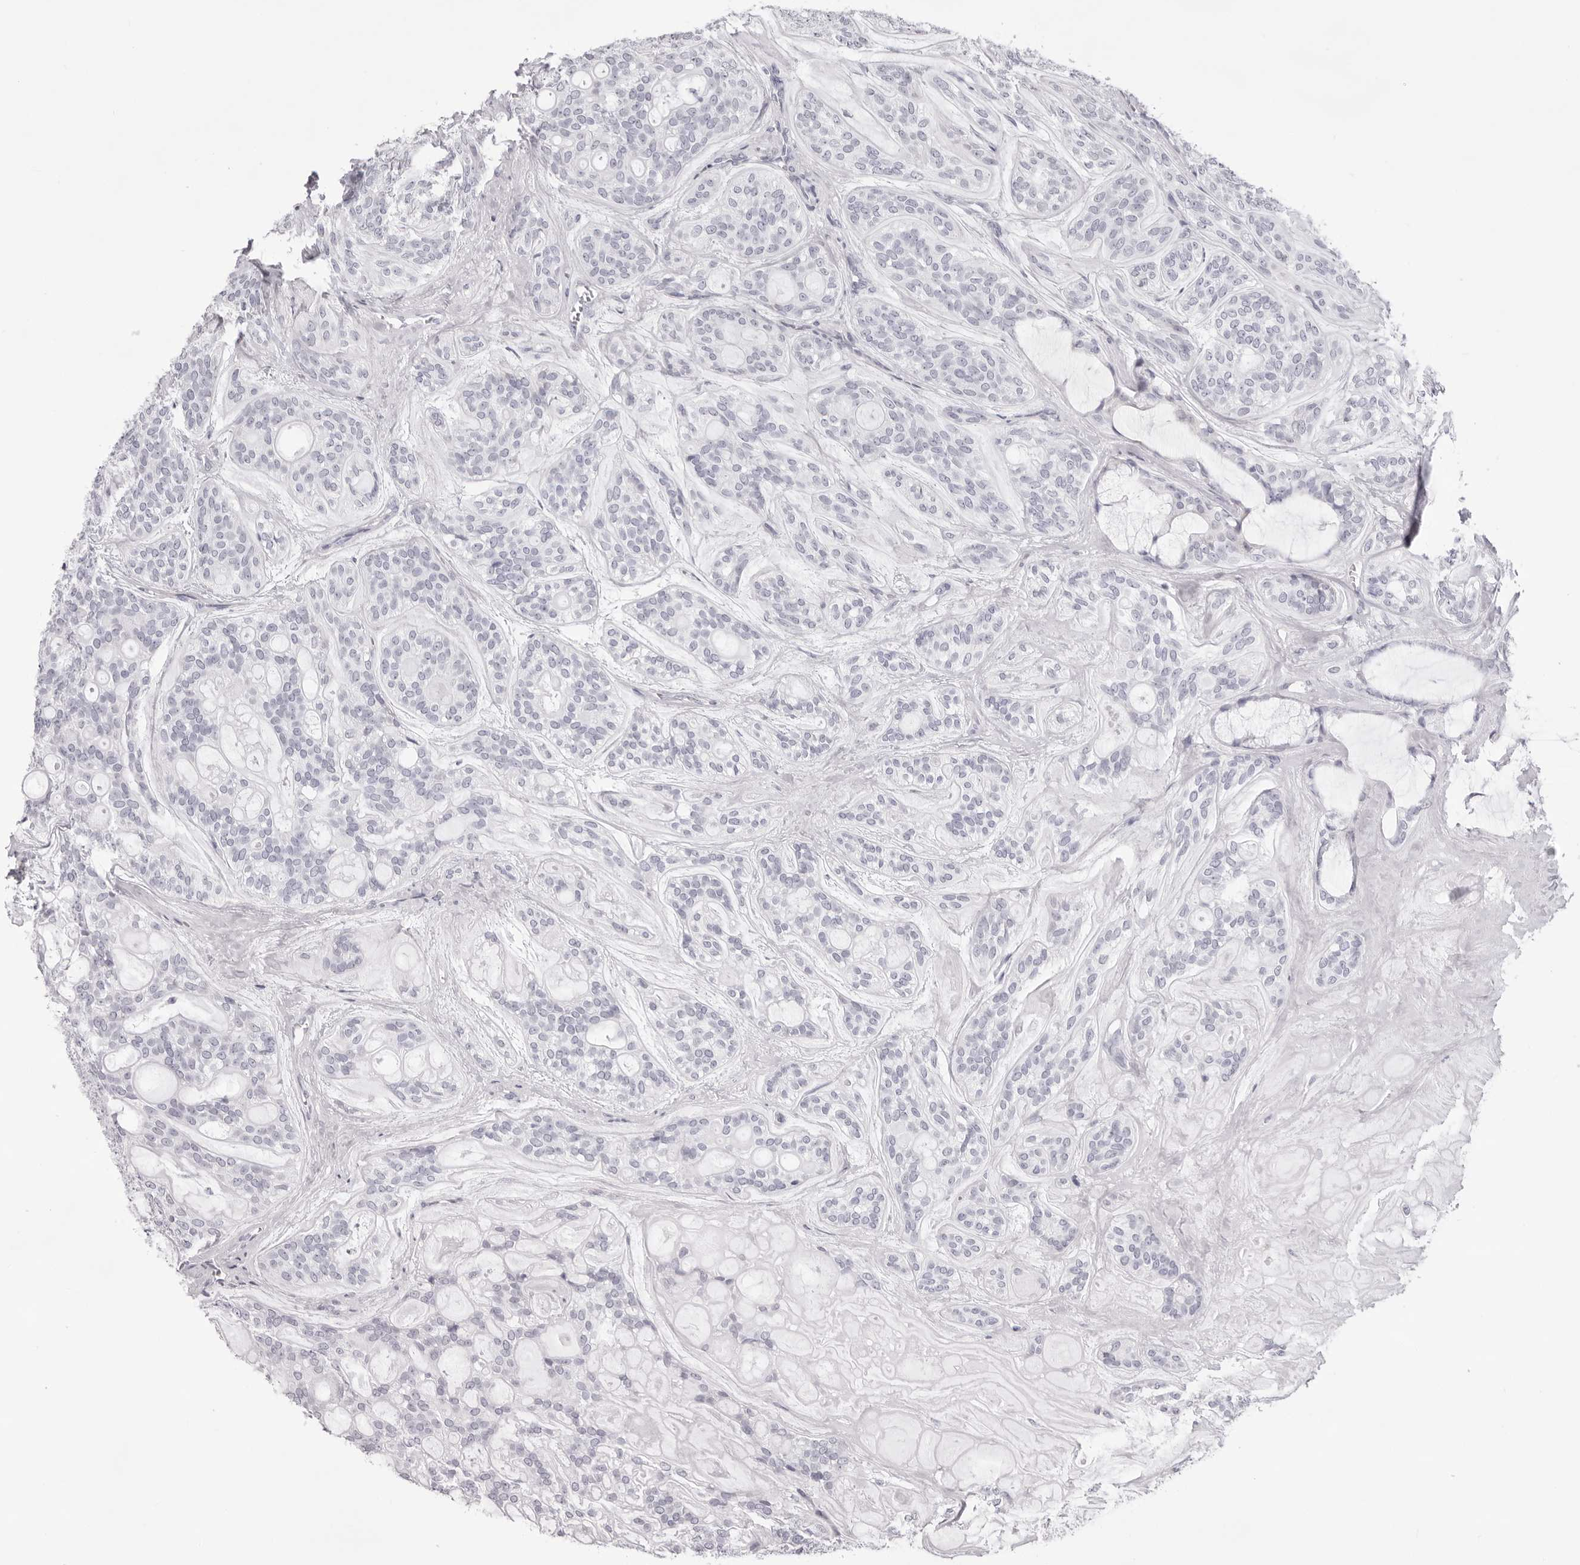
{"staining": {"intensity": "negative", "quantity": "none", "location": "none"}, "tissue": "head and neck cancer", "cell_type": "Tumor cells", "image_type": "cancer", "snomed": [{"axis": "morphology", "description": "Adenocarcinoma, NOS"}, {"axis": "topography", "description": "Head-Neck"}], "caption": "Immunohistochemistry image of neoplastic tissue: adenocarcinoma (head and neck) stained with DAB (3,3'-diaminobenzidine) exhibits no significant protein expression in tumor cells.", "gene": "SMIM2", "patient": {"sex": "male", "age": 66}}